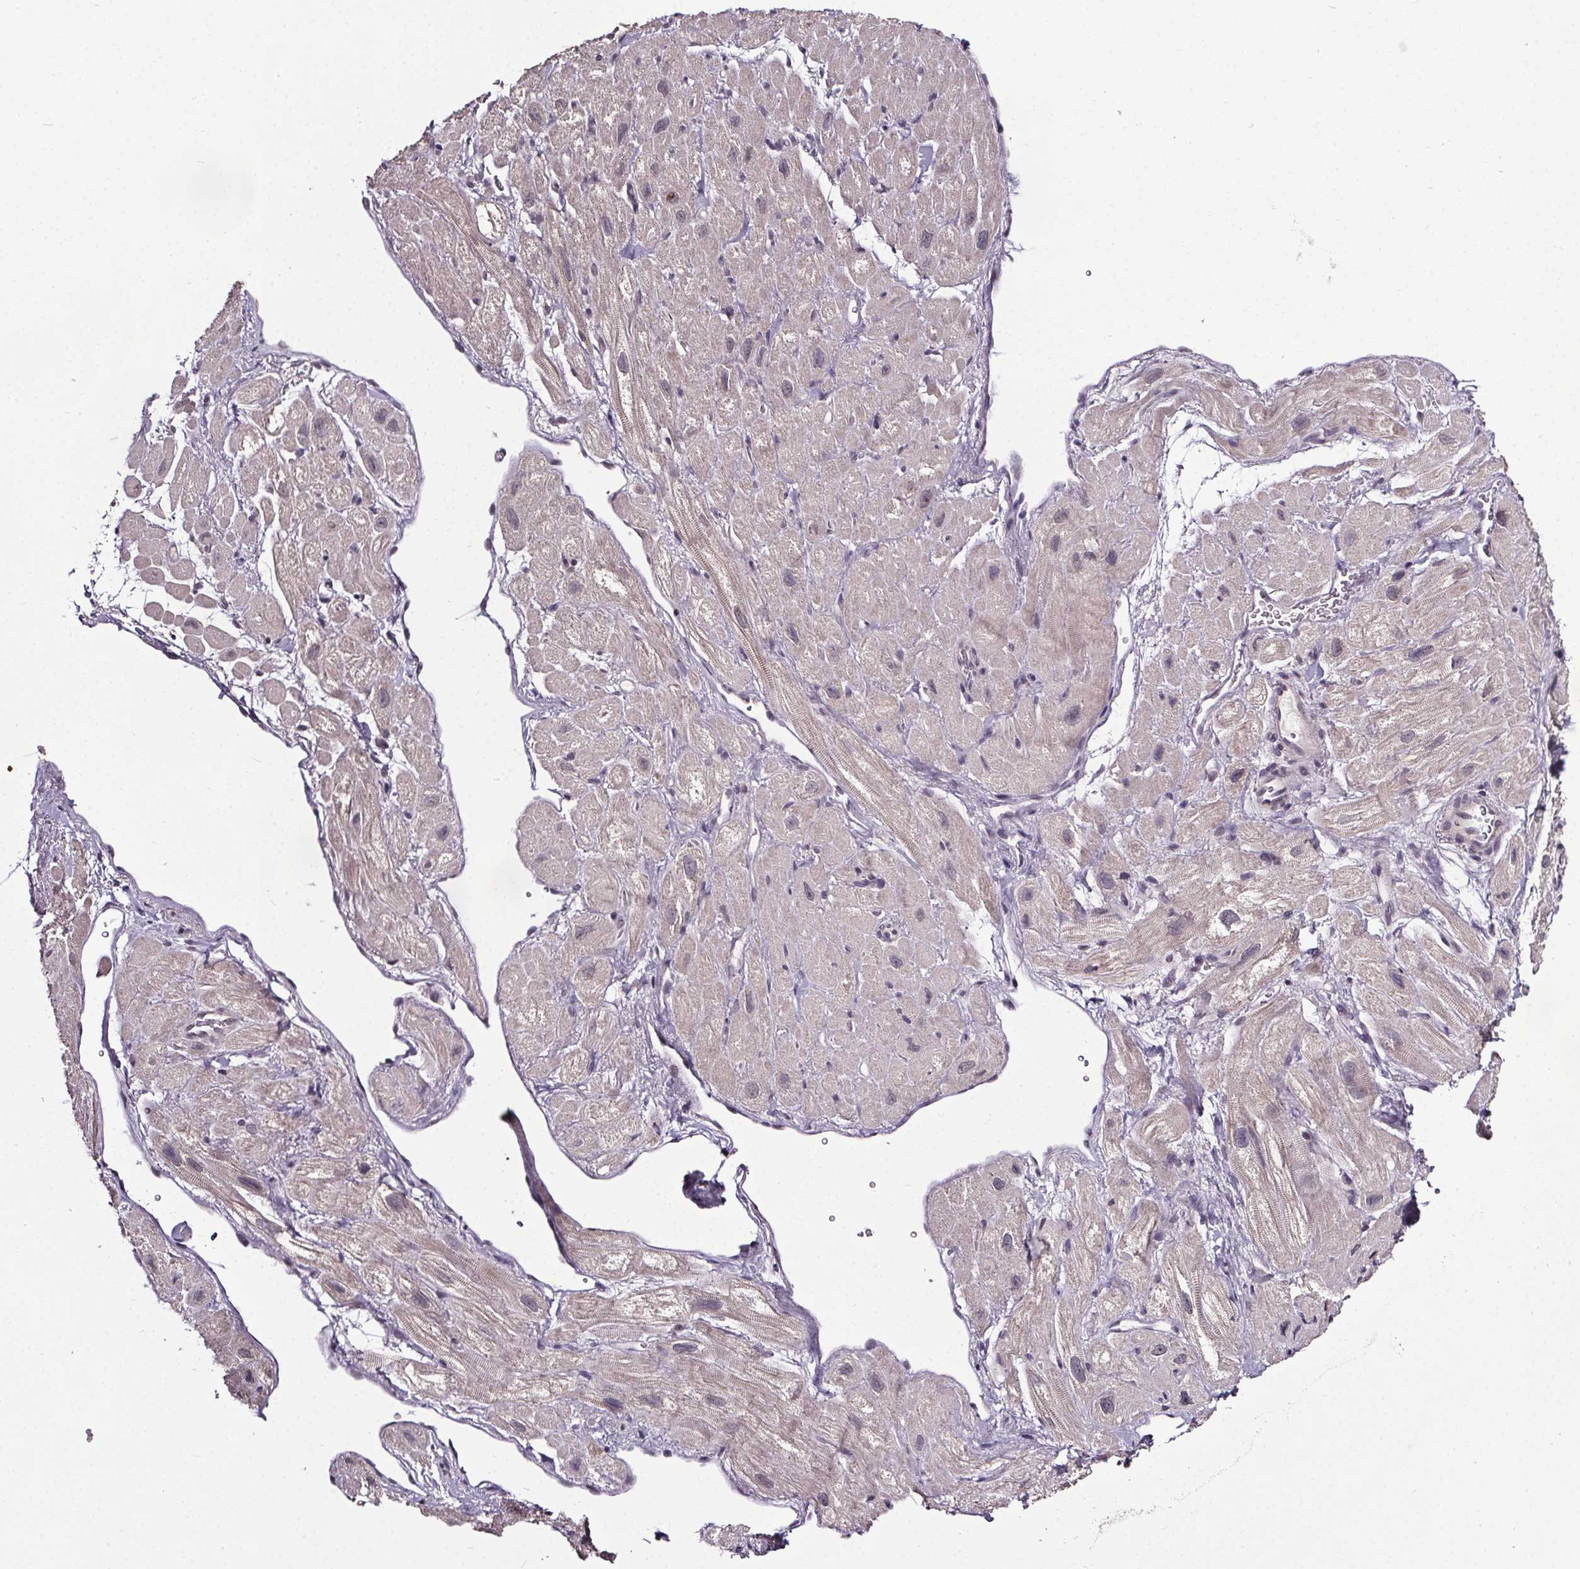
{"staining": {"intensity": "negative", "quantity": "none", "location": "none"}, "tissue": "heart muscle", "cell_type": "Cardiomyocytes", "image_type": "normal", "snomed": [{"axis": "morphology", "description": "Normal tissue, NOS"}, {"axis": "topography", "description": "Heart"}], "caption": "A high-resolution histopathology image shows immunohistochemistry (IHC) staining of benign heart muscle, which exhibits no significant expression in cardiomyocytes. Brightfield microscopy of IHC stained with DAB (3,3'-diaminobenzidine) (brown) and hematoxylin (blue), captured at high magnification.", "gene": "NKX6", "patient": {"sex": "female", "age": 62}}